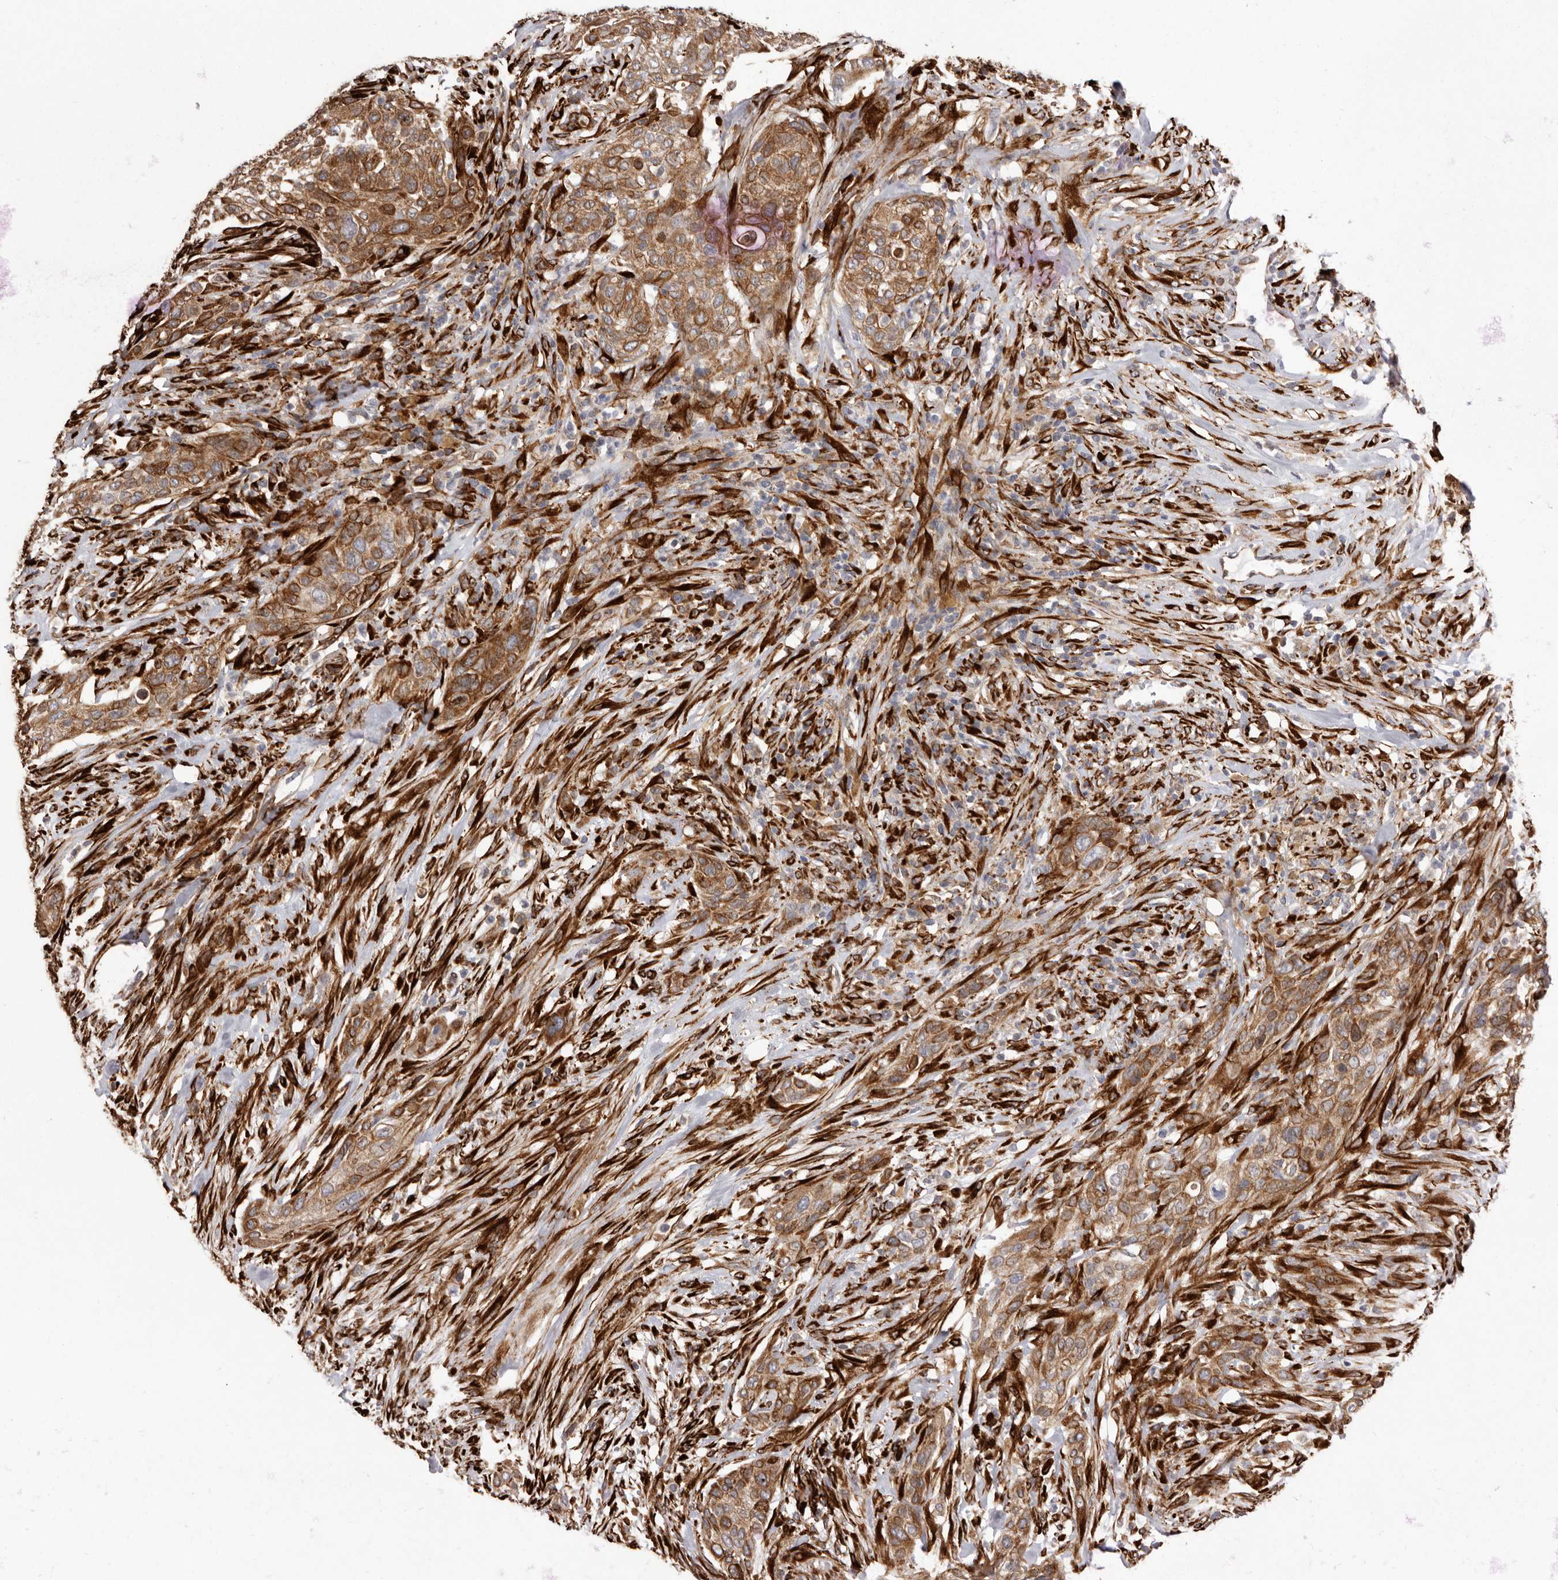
{"staining": {"intensity": "moderate", "quantity": ">75%", "location": "cytoplasmic/membranous"}, "tissue": "urothelial cancer", "cell_type": "Tumor cells", "image_type": "cancer", "snomed": [{"axis": "morphology", "description": "Urothelial carcinoma, High grade"}, {"axis": "topography", "description": "Urinary bladder"}], "caption": "Brown immunohistochemical staining in human high-grade urothelial carcinoma displays moderate cytoplasmic/membranous staining in about >75% of tumor cells. (DAB IHC with brightfield microscopy, high magnification).", "gene": "WDTC1", "patient": {"sex": "male", "age": 35}}